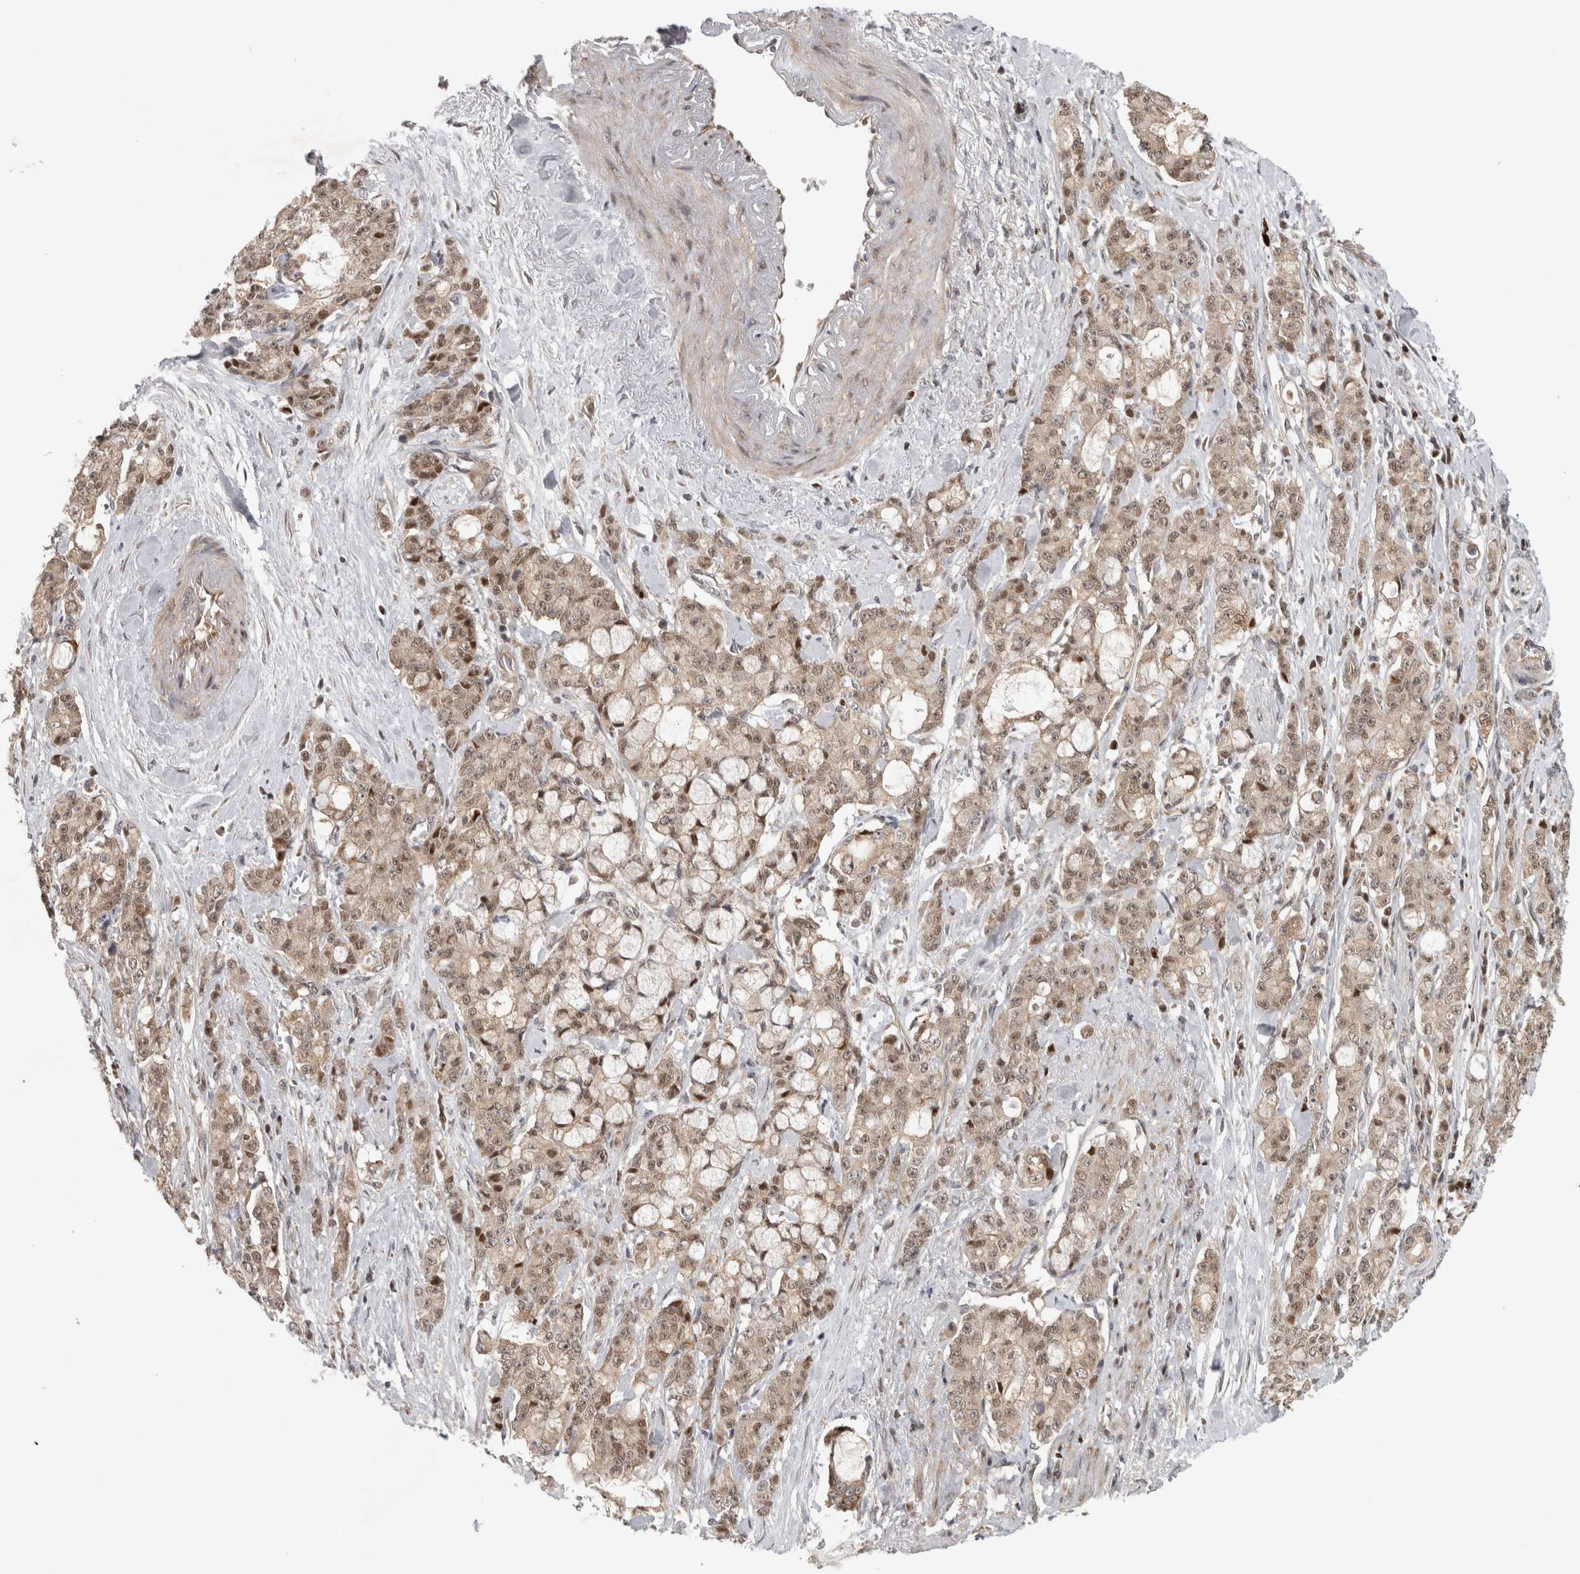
{"staining": {"intensity": "weak", "quantity": ">75%", "location": "cytoplasmic/membranous,nuclear"}, "tissue": "pancreatic cancer", "cell_type": "Tumor cells", "image_type": "cancer", "snomed": [{"axis": "morphology", "description": "Adenocarcinoma, NOS"}, {"axis": "topography", "description": "Pancreas"}], "caption": "Immunohistochemistry (IHC) photomicrograph of neoplastic tissue: human adenocarcinoma (pancreatic) stained using immunohistochemistry (IHC) demonstrates low levels of weak protein expression localized specifically in the cytoplasmic/membranous and nuclear of tumor cells, appearing as a cytoplasmic/membranous and nuclear brown color.", "gene": "KDM8", "patient": {"sex": "female", "age": 73}}